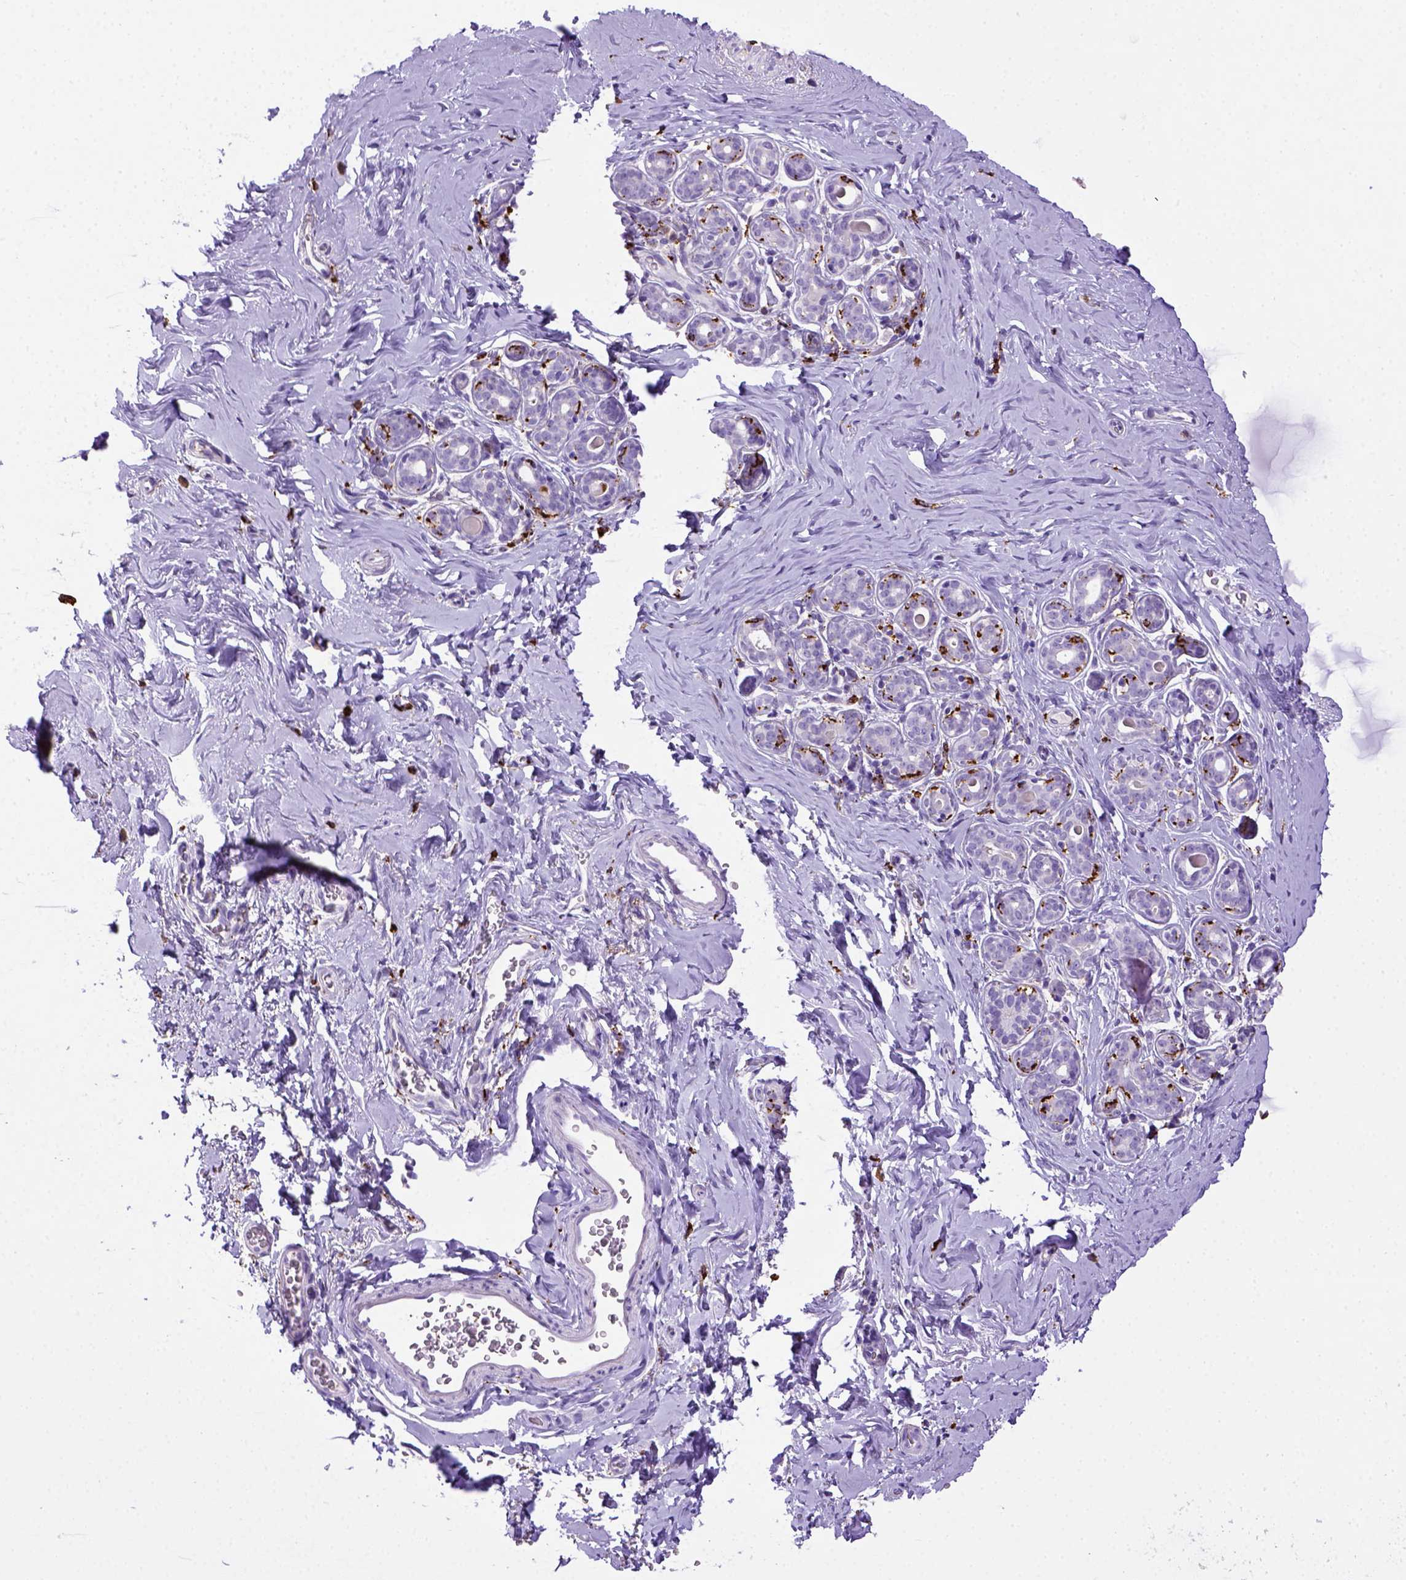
{"staining": {"intensity": "negative", "quantity": "none", "location": "none"}, "tissue": "breast", "cell_type": "Adipocytes", "image_type": "normal", "snomed": [{"axis": "morphology", "description": "Normal tissue, NOS"}, {"axis": "topography", "description": "Skin"}, {"axis": "topography", "description": "Breast"}], "caption": "IHC of unremarkable human breast displays no staining in adipocytes. (DAB IHC with hematoxylin counter stain).", "gene": "CD68", "patient": {"sex": "female", "age": 43}}